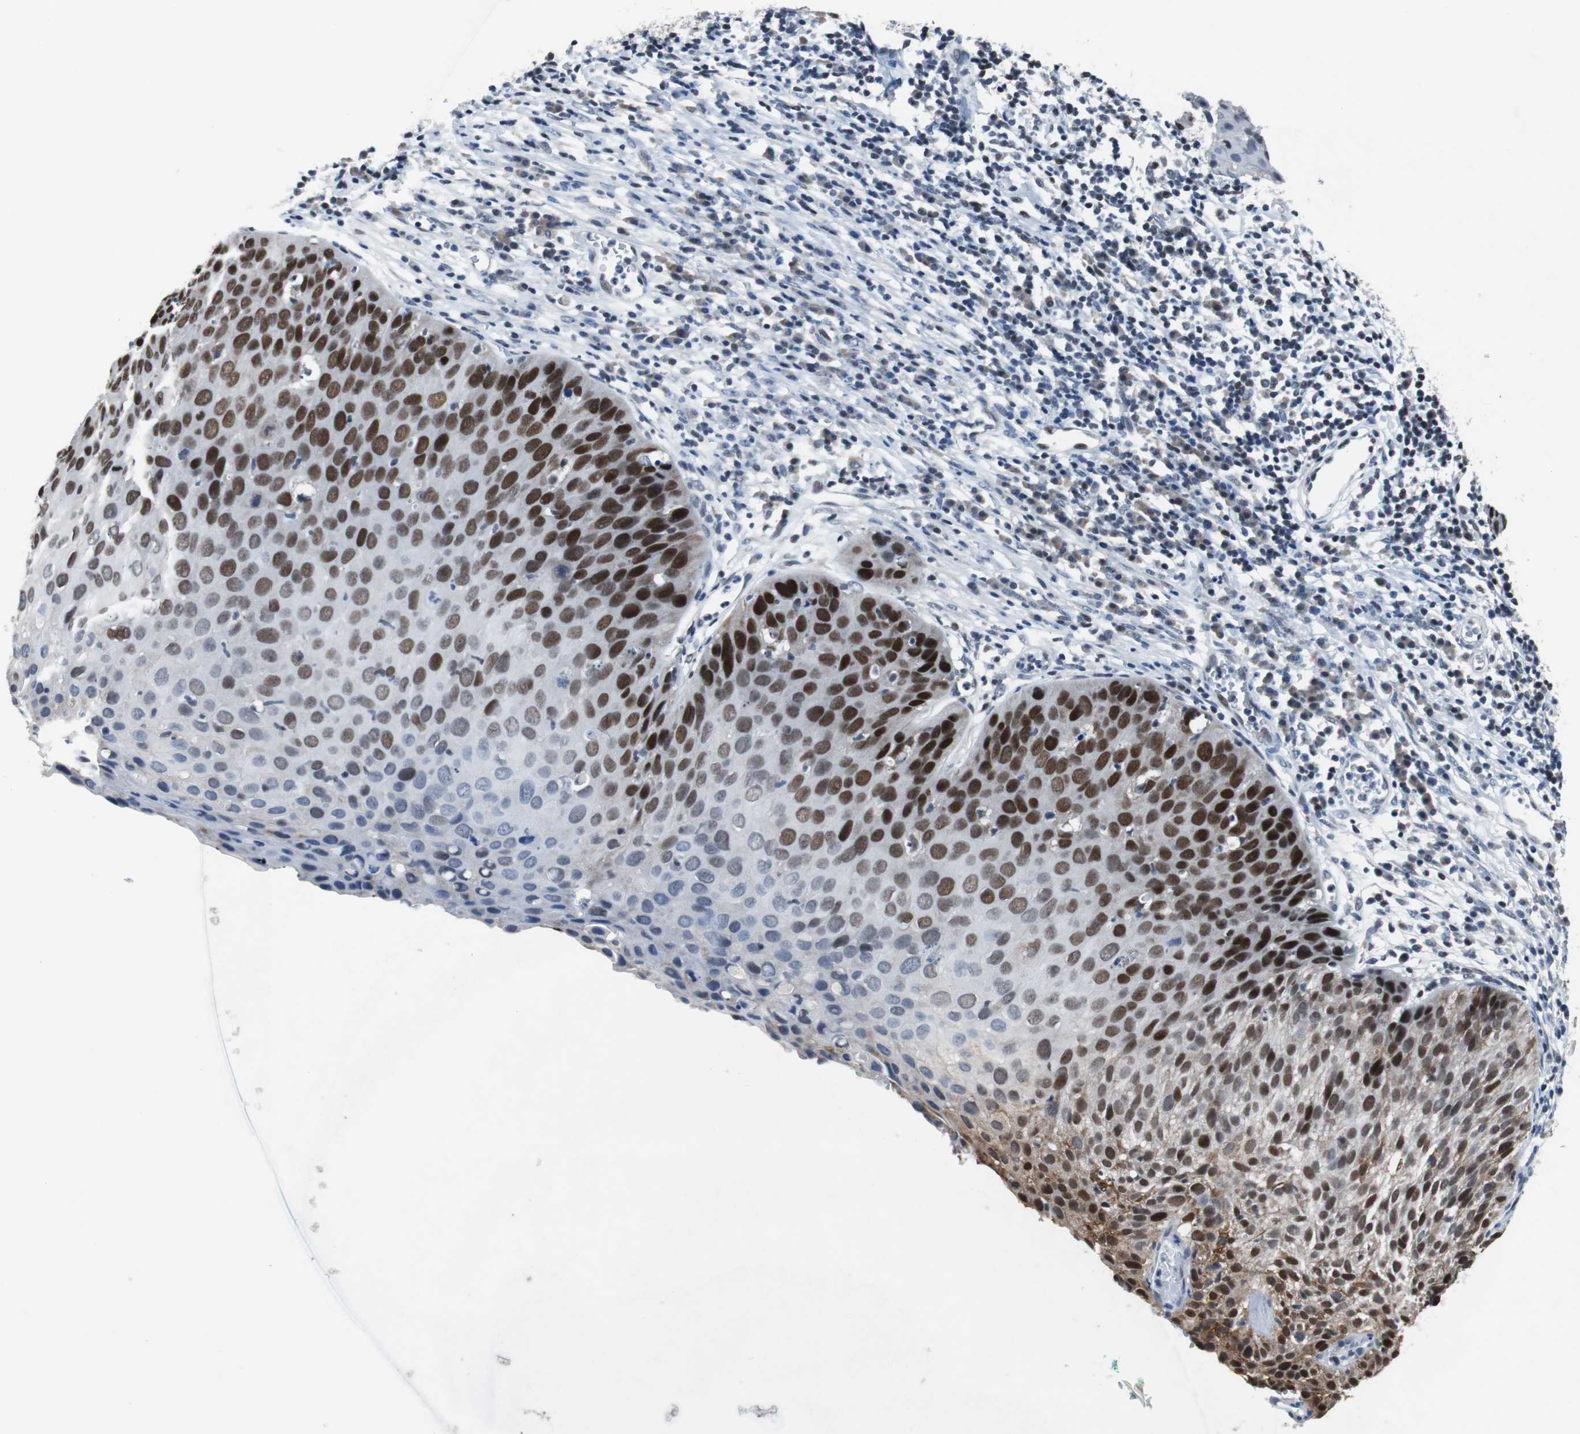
{"staining": {"intensity": "strong", "quantity": "25%-75%", "location": "nuclear"}, "tissue": "cervical cancer", "cell_type": "Tumor cells", "image_type": "cancer", "snomed": [{"axis": "morphology", "description": "Squamous cell carcinoma, NOS"}, {"axis": "topography", "description": "Cervix"}], "caption": "Human cervical cancer (squamous cell carcinoma) stained for a protein (brown) reveals strong nuclear positive staining in about 25%-75% of tumor cells.", "gene": "TP63", "patient": {"sex": "female", "age": 38}}